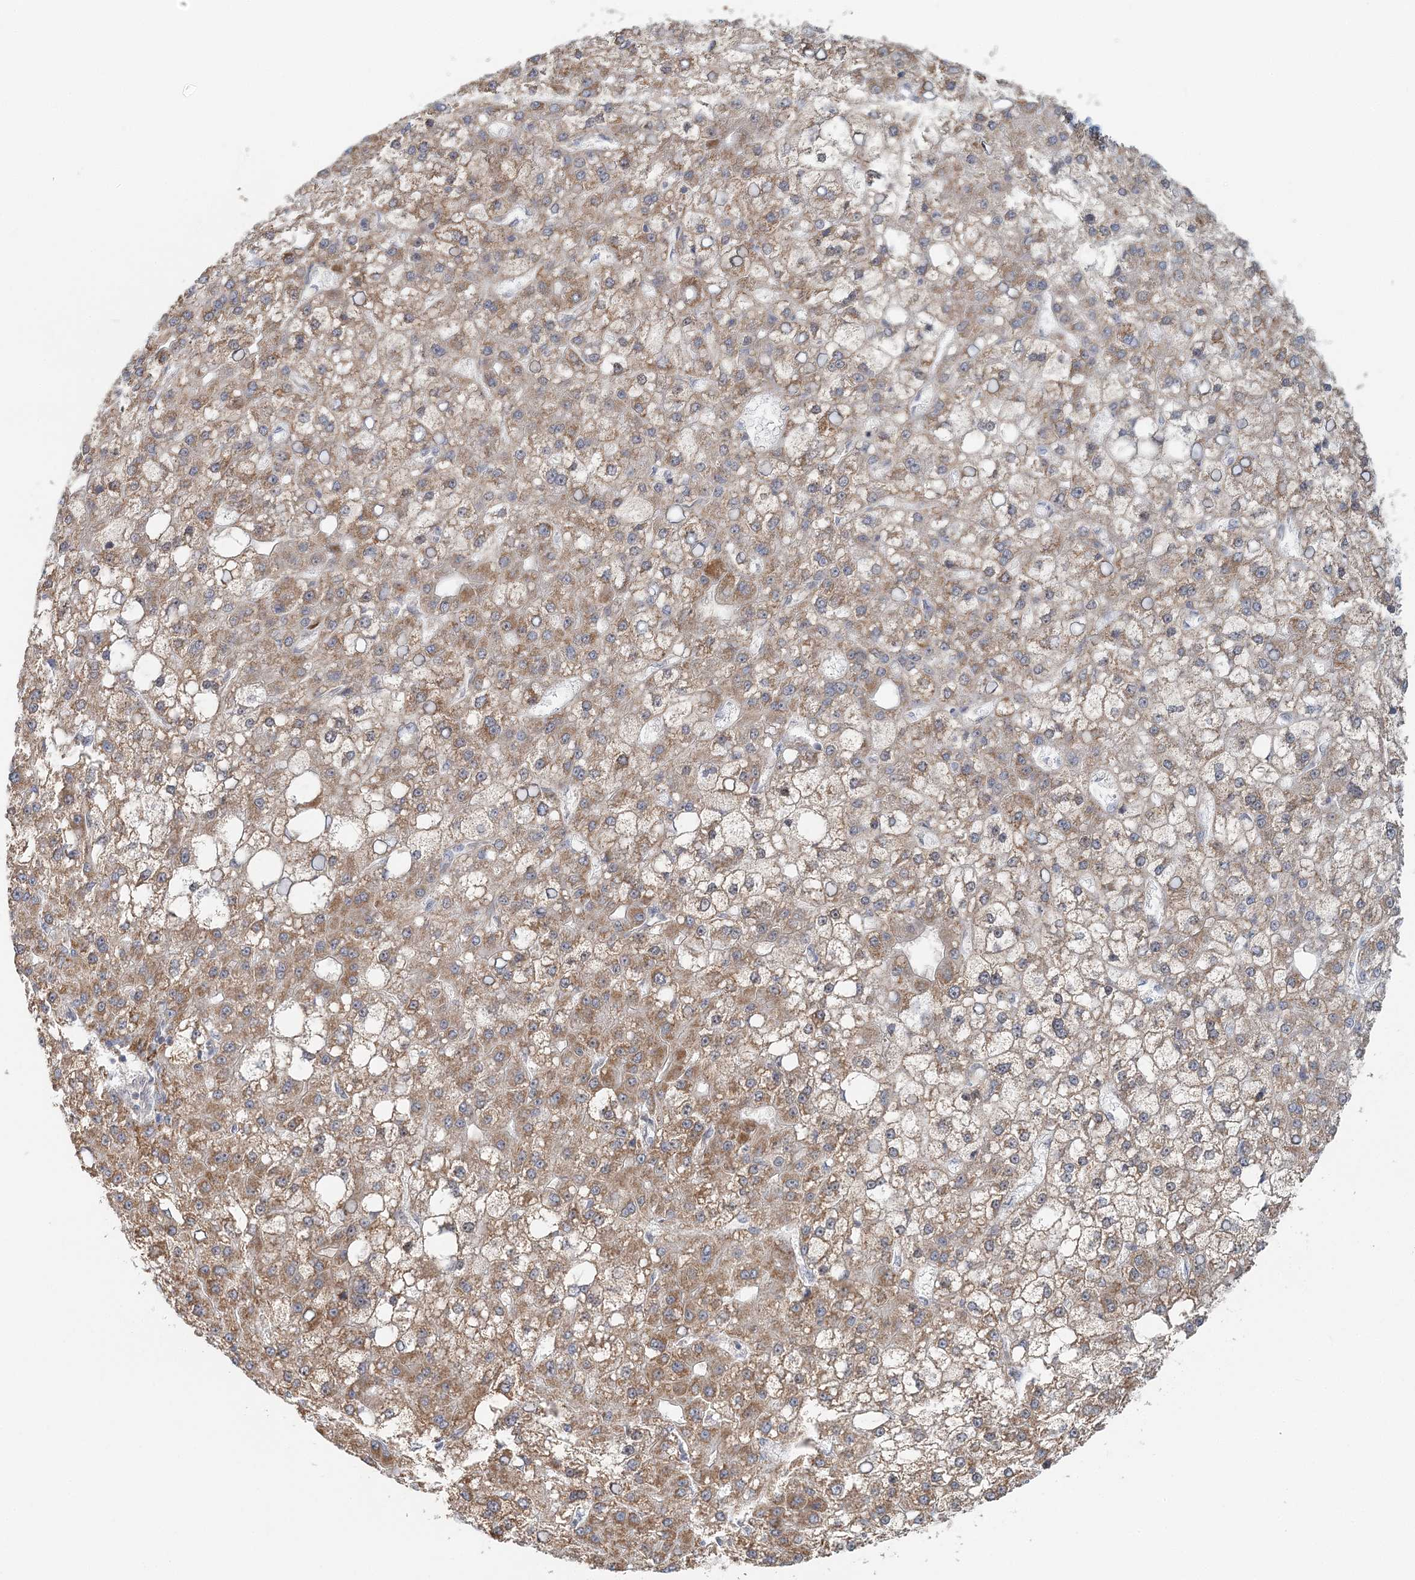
{"staining": {"intensity": "moderate", "quantity": ">75%", "location": "cytoplasmic/membranous"}, "tissue": "liver cancer", "cell_type": "Tumor cells", "image_type": "cancer", "snomed": [{"axis": "morphology", "description": "Carcinoma, Hepatocellular, NOS"}, {"axis": "topography", "description": "Liver"}], "caption": "This histopathology image reveals immunohistochemistry staining of human liver hepatocellular carcinoma, with medium moderate cytoplasmic/membranous staining in about >75% of tumor cells.", "gene": "RNF150", "patient": {"sex": "male", "age": 67}}